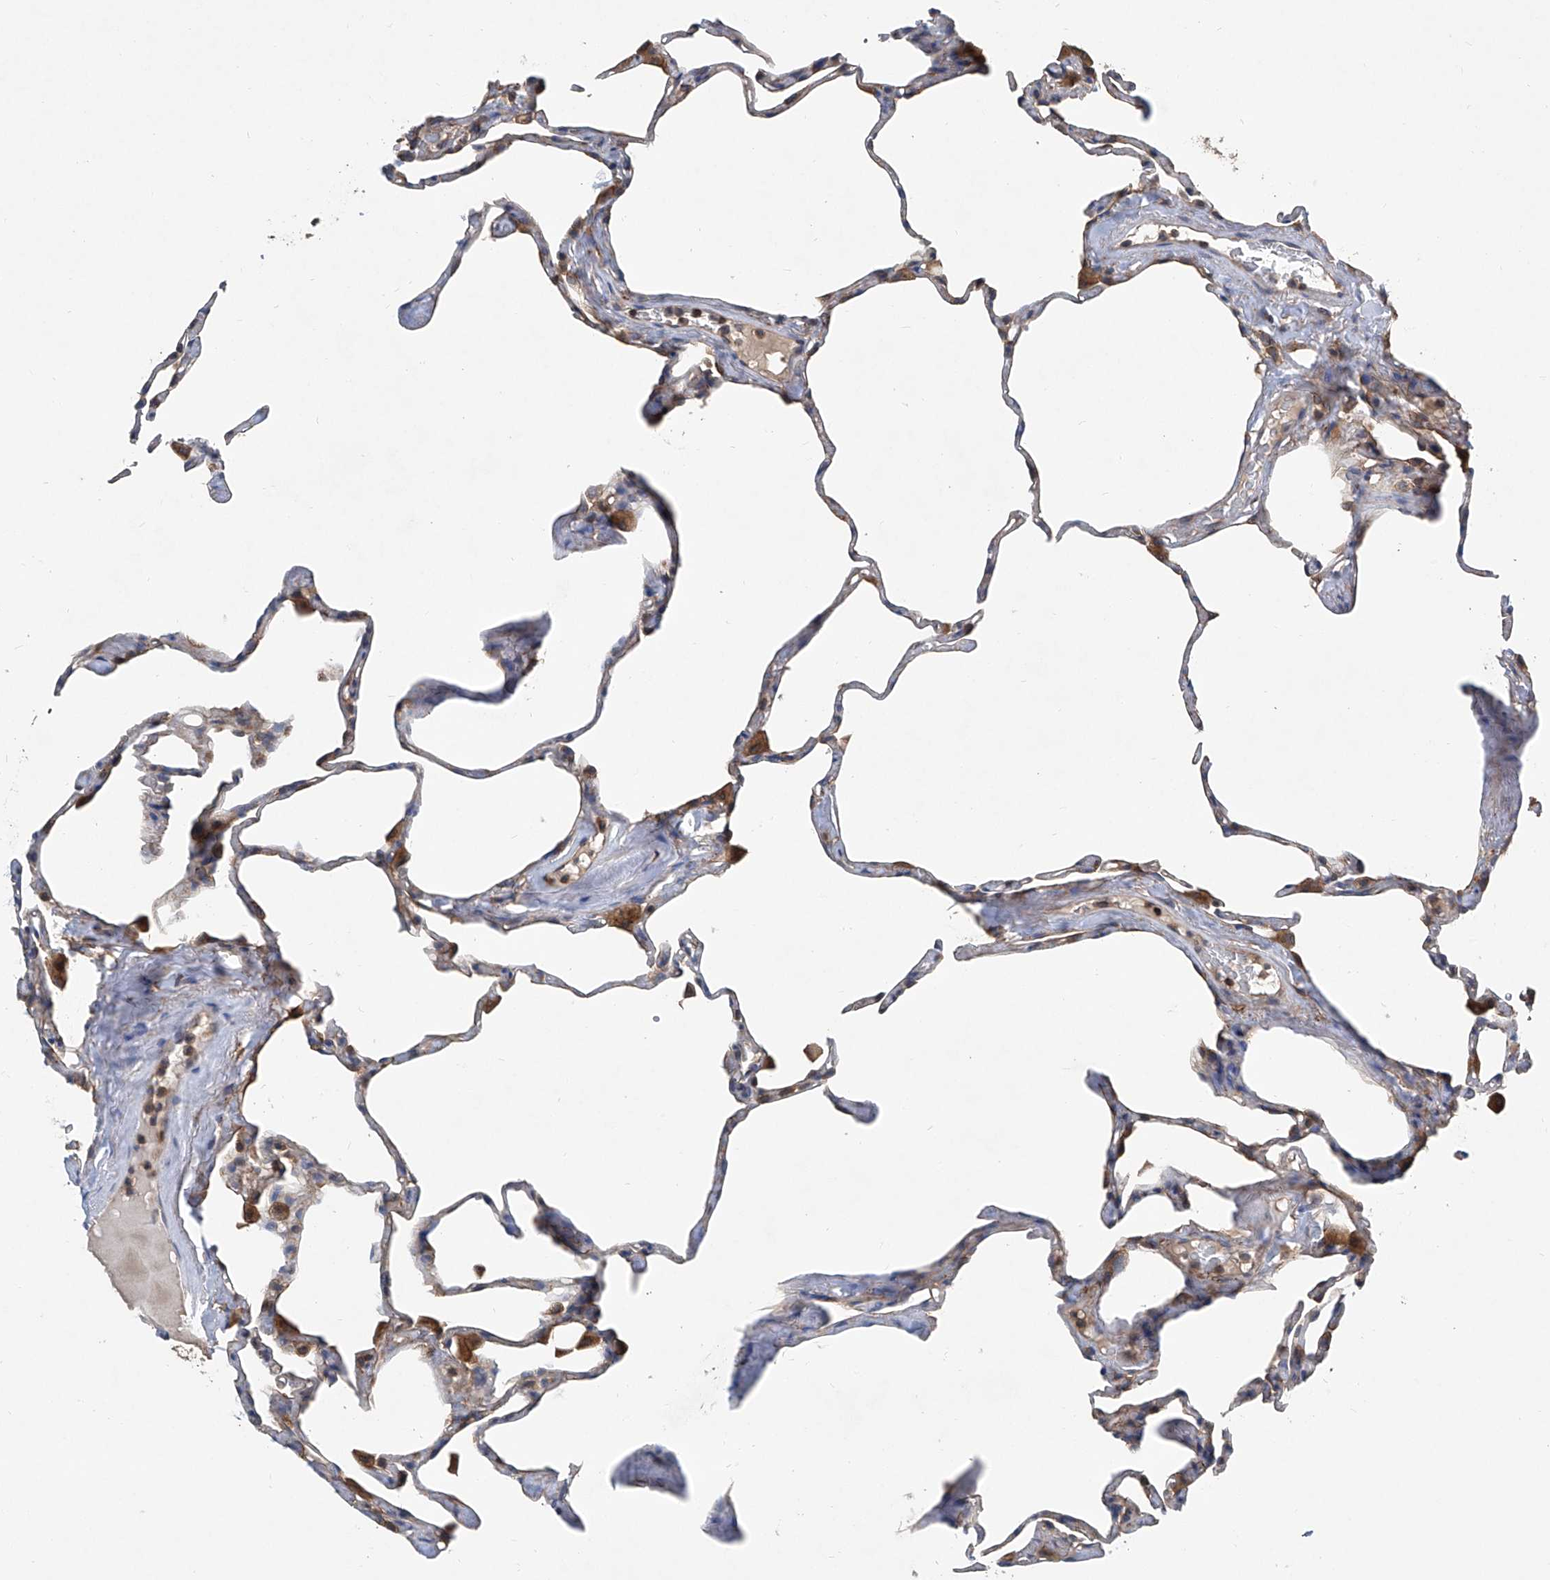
{"staining": {"intensity": "weak", "quantity": "<25%", "location": "cytoplasmic/membranous"}, "tissue": "lung", "cell_type": "Alveolar cells", "image_type": "normal", "snomed": [{"axis": "morphology", "description": "Normal tissue, NOS"}, {"axis": "topography", "description": "Lung"}], "caption": "A high-resolution micrograph shows immunohistochemistry staining of normal lung, which shows no significant positivity in alveolar cells.", "gene": "TRIM38", "patient": {"sex": "male", "age": 65}}